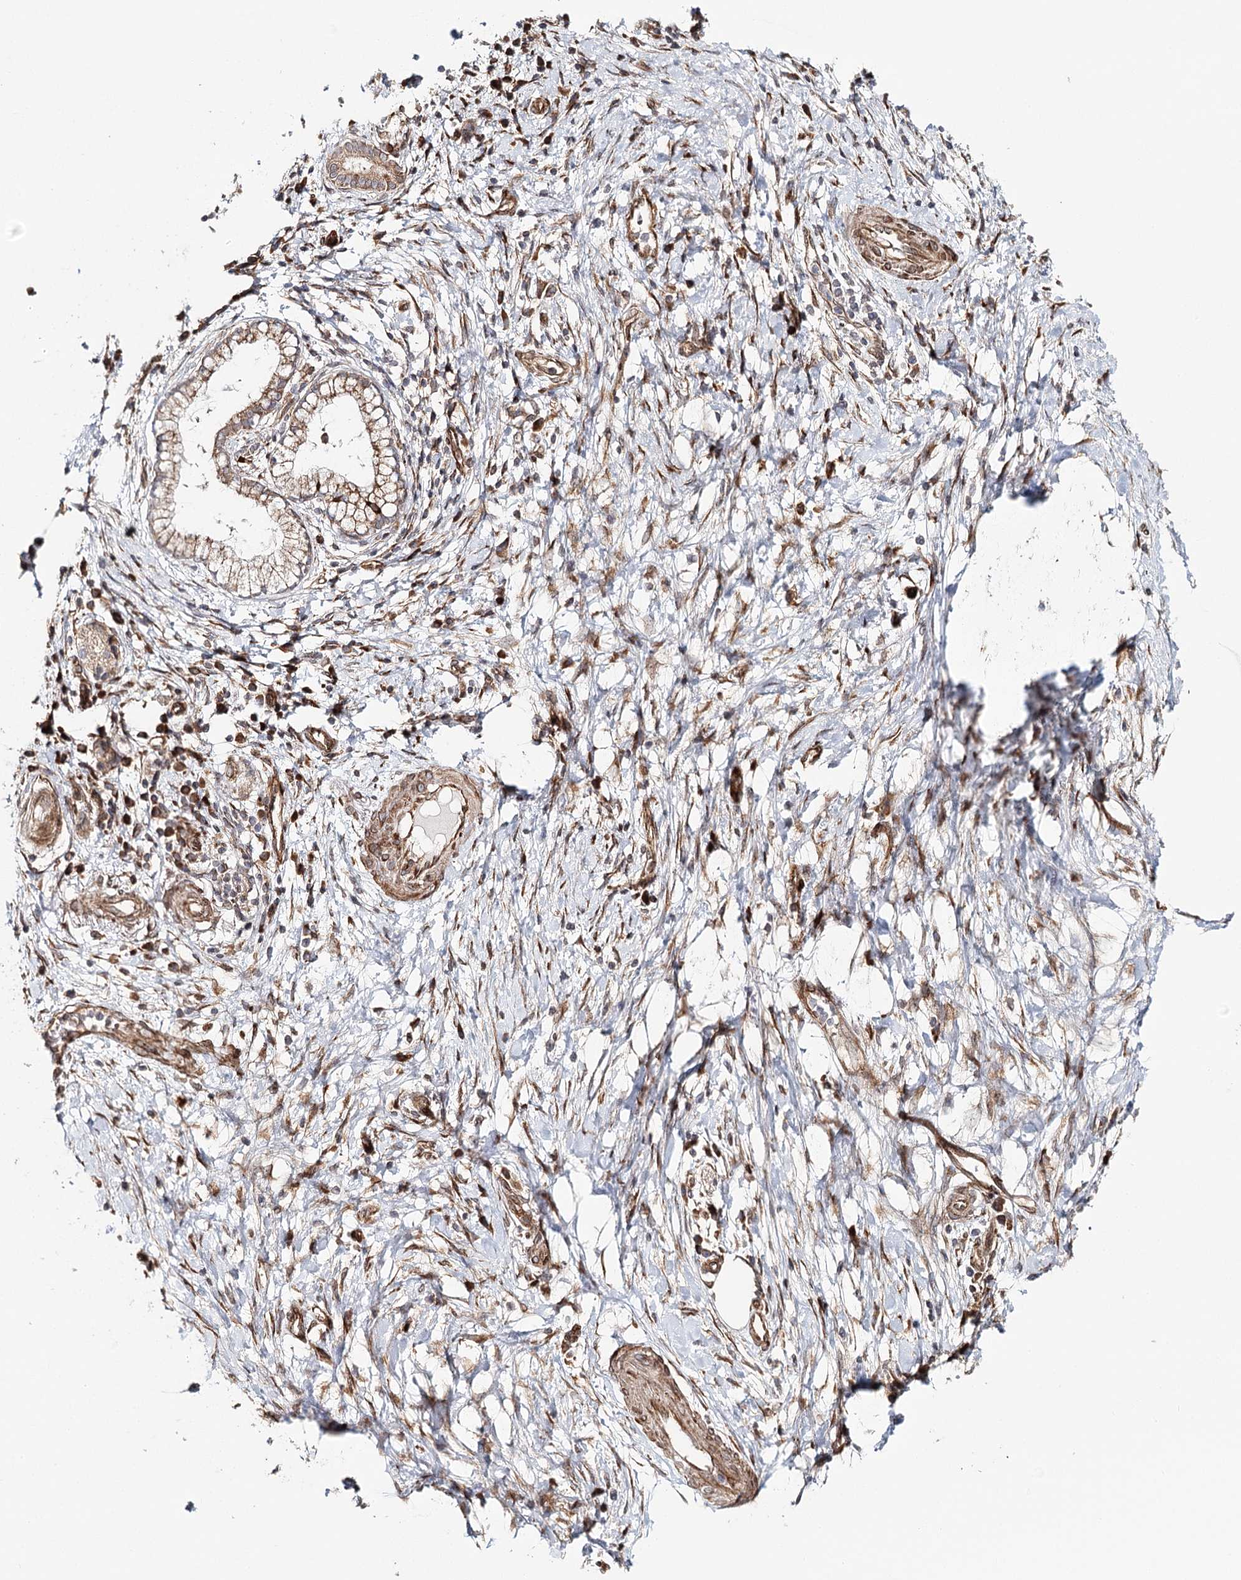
{"staining": {"intensity": "moderate", "quantity": ">75%", "location": "cytoplasmic/membranous"}, "tissue": "pancreatic cancer", "cell_type": "Tumor cells", "image_type": "cancer", "snomed": [{"axis": "morphology", "description": "Adenocarcinoma, NOS"}, {"axis": "topography", "description": "Pancreas"}], "caption": "Moderate cytoplasmic/membranous protein positivity is seen in approximately >75% of tumor cells in adenocarcinoma (pancreatic).", "gene": "MKNK1", "patient": {"sex": "male", "age": 68}}